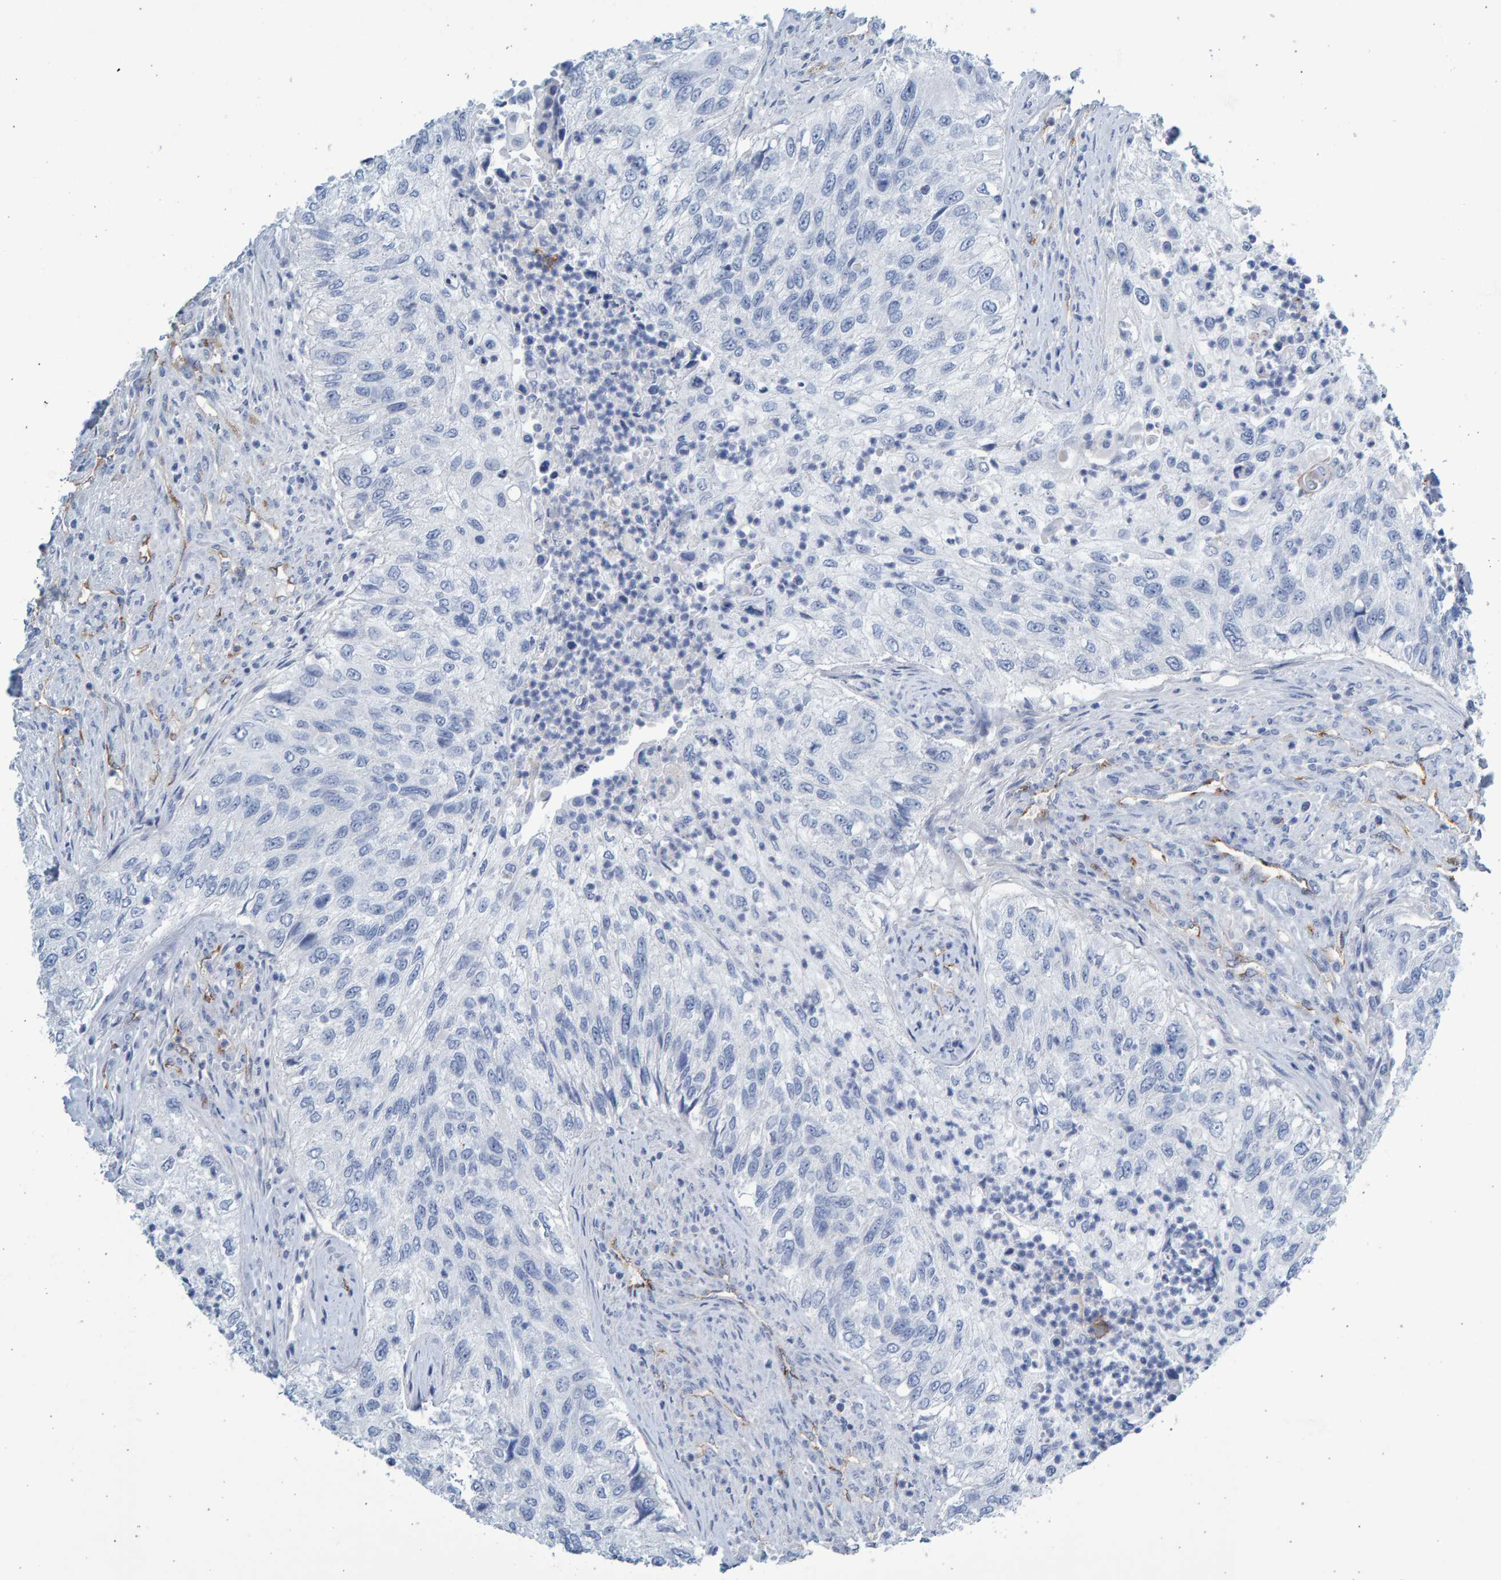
{"staining": {"intensity": "negative", "quantity": "none", "location": "none"}, "tissue": "urothelial cancer", "cell_type": "Tumor cells", "image_type": "cancer", "snomed": [{"axis": "morphology", "description": "Urothelial carcinoma, High grade"}, {"axis": "topography", "description": "Urinary bladder"}], "caption": "Immunohistochemistry of high-grade urothelial carcinoma displays no expression in tumor cells.", "gene": "SLC34A3", "patient": {"sex": "female", "age": 60}}